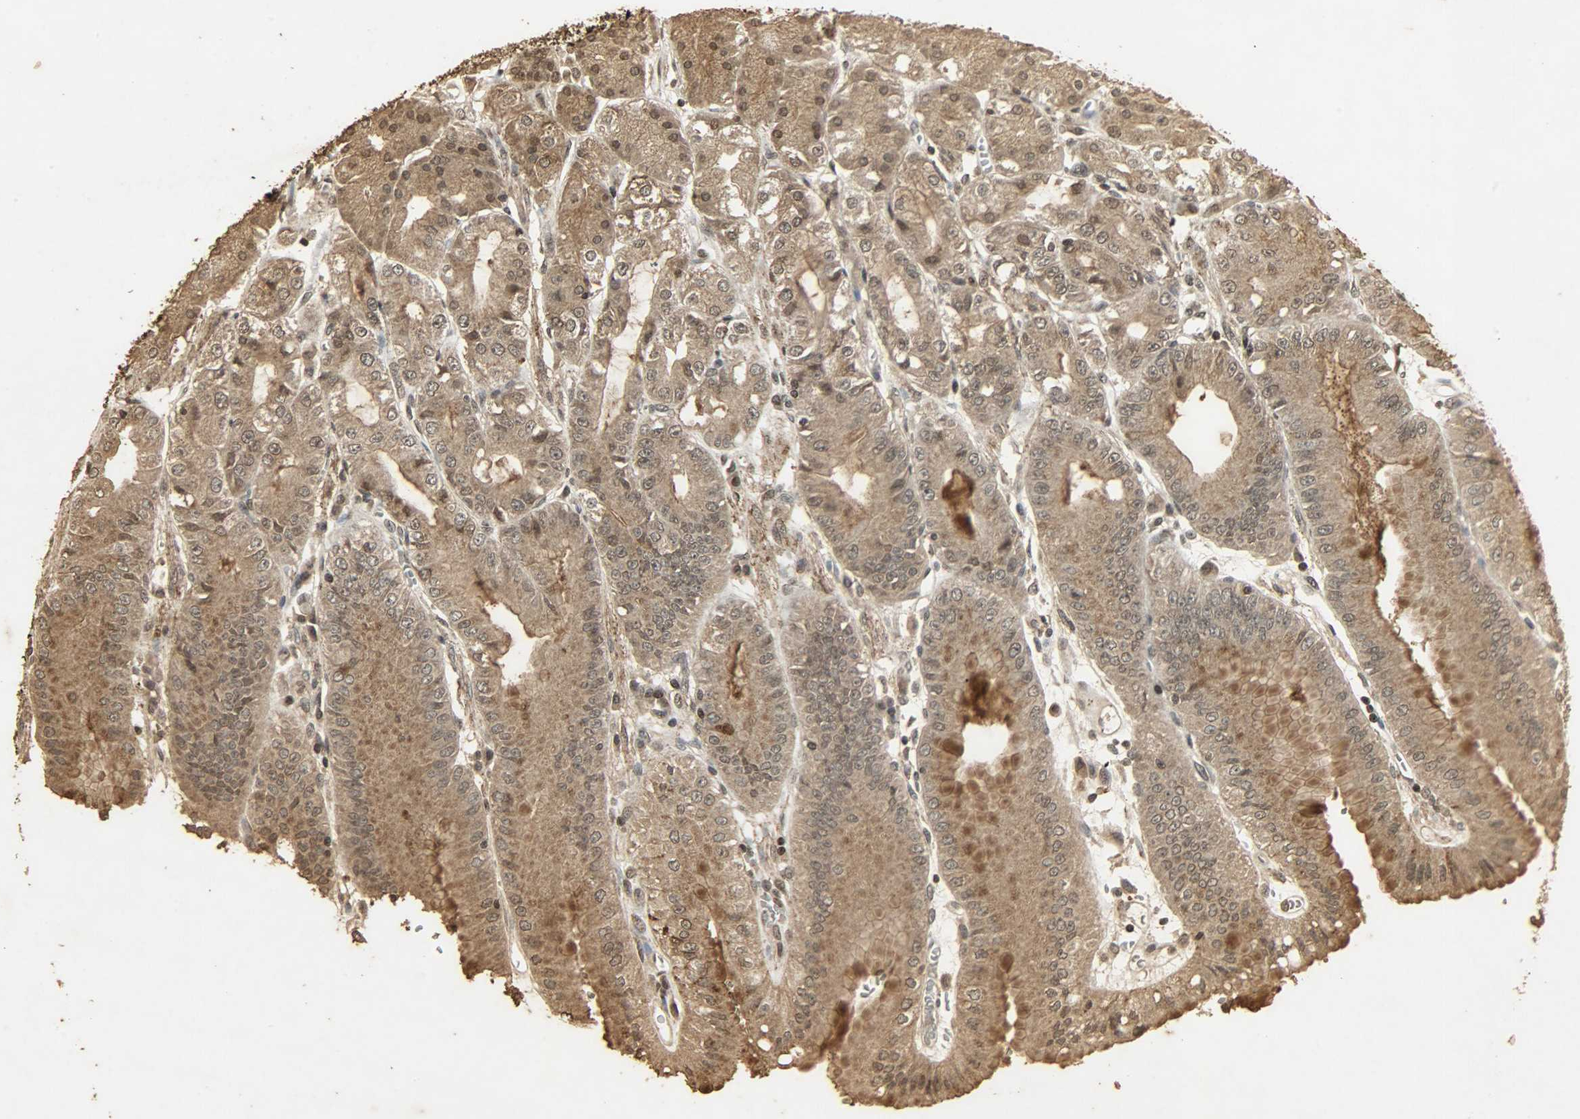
{"staining": {"intensity": "moderate", "quantity": ">75%", "location": "cytoplasmic/membranous,nuclear"}, "tissue": "stomach", "cell_type": "Glandular cells", "image_type": "normal", "snomed": [{"axis": "morphology", "description": "Normal tissue, NOS"}, {"axis": "topography", "description": "Stomach, lower"}], "caption": "Stomach stained with DAB immunohistochemistry demonstrates medium levels of moderate cytoplasmic/membranous,nuclear positivity in approximately >75% of glandular cells. The staining is performed using DAB brown chromogen to label protein expression. The nuclei are counter-stained blue using hematoxylin.", "gene": "PPP3R1", "patient": {"sex": "male", "age": 71}}